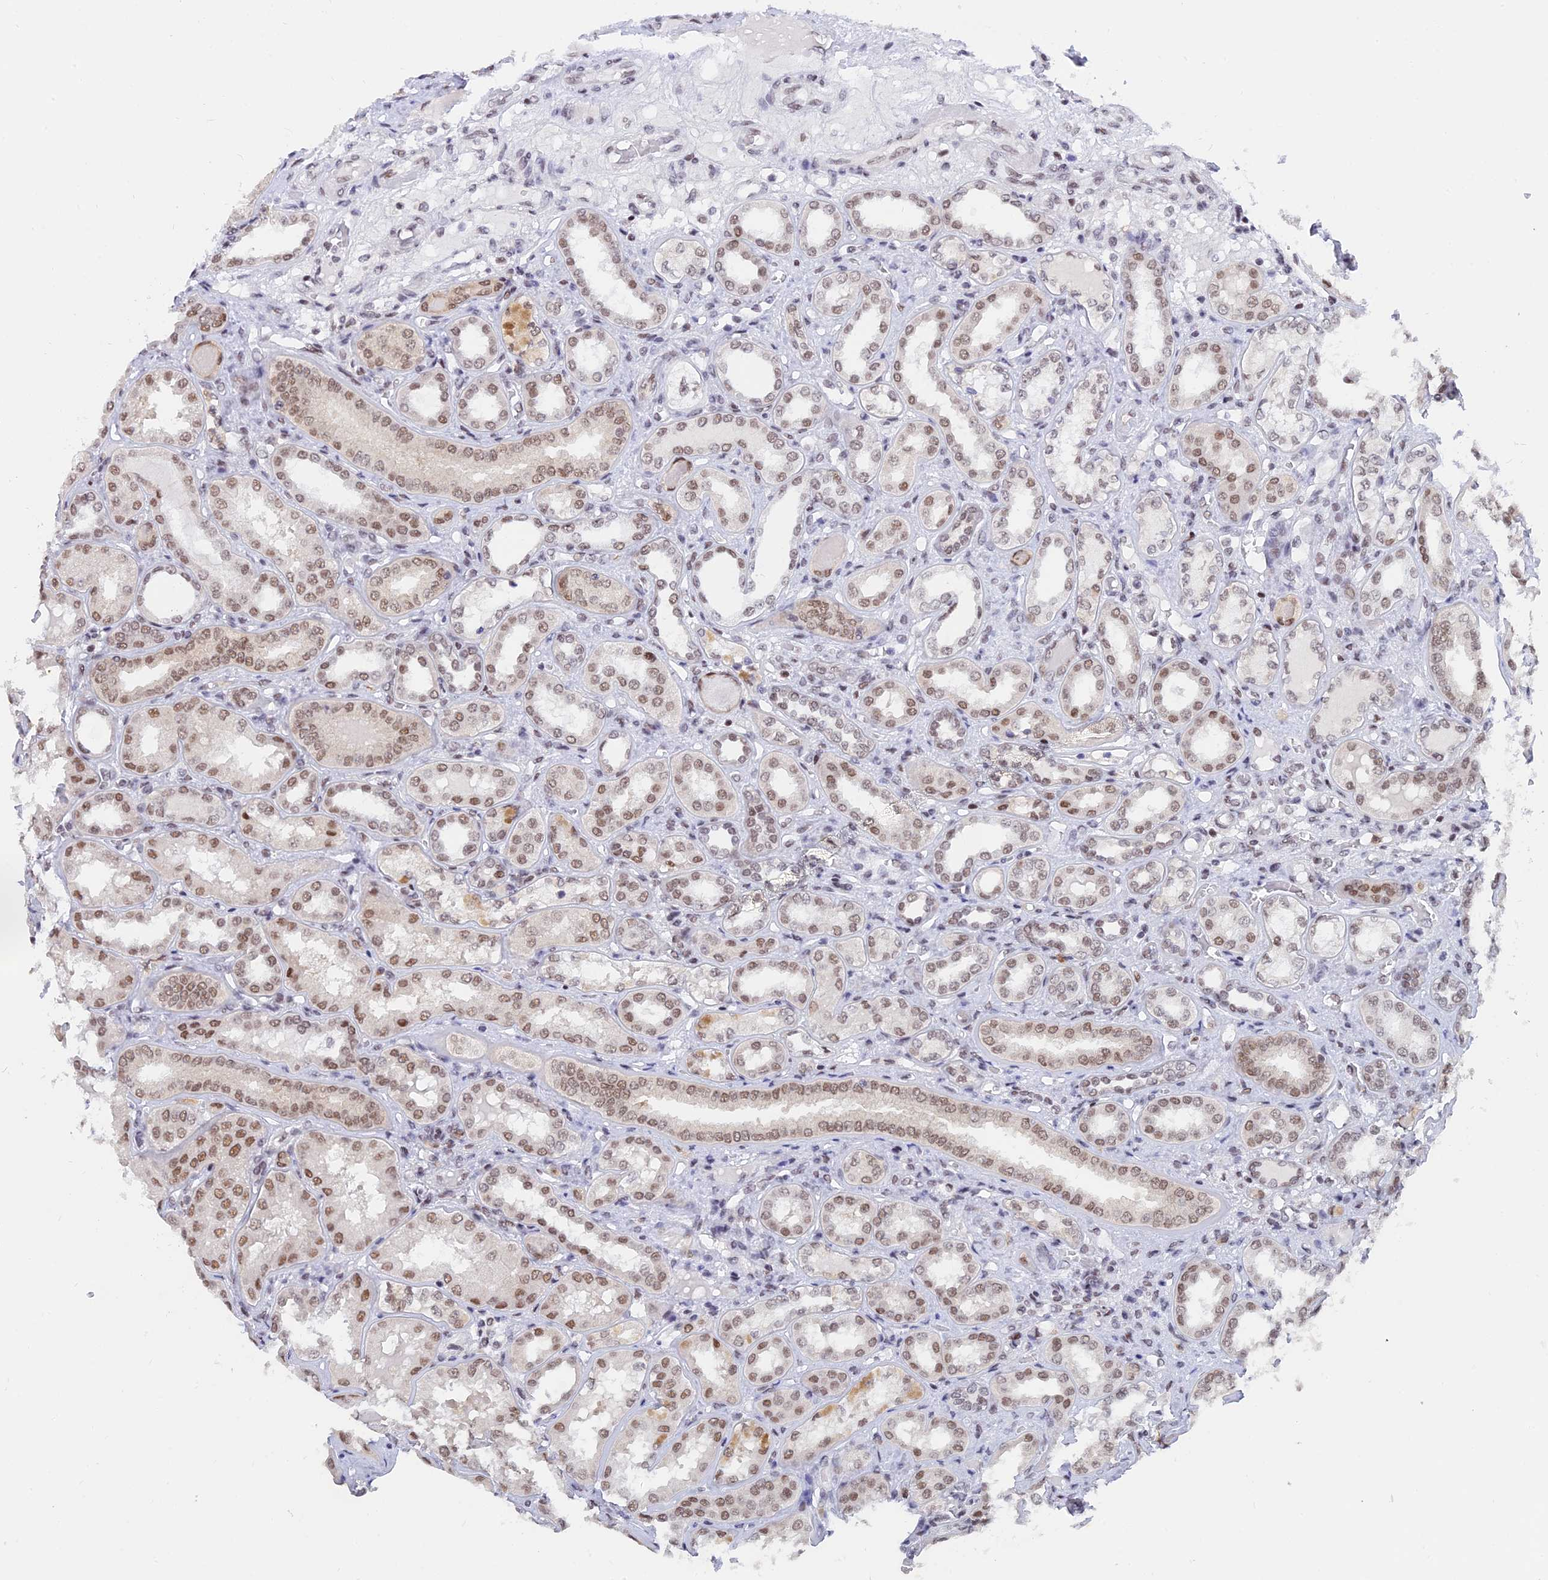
{"staining": {"intensity": "moderate", "quantity": "<25%", "location": "nuclear"}, "tissue": "kidney", "cell_type": "Cells in glomeruli", "image_type": "normal", "snomed": [{"axis": "morphology", "description": "Normal tissue, NOS"}, {"axis": "topography", "description": "Kidney"}], "caption": "DAB immunohistochemical staining of unremarkable human kidney reveals moderate nuclear protein expression in approximately <25% of cells in glomeruli. (brown staining indicates protein expression, while blue staining denotes nuclei).", "gene": "DPY30", "patient": {"sex": "female", "age": 56}}